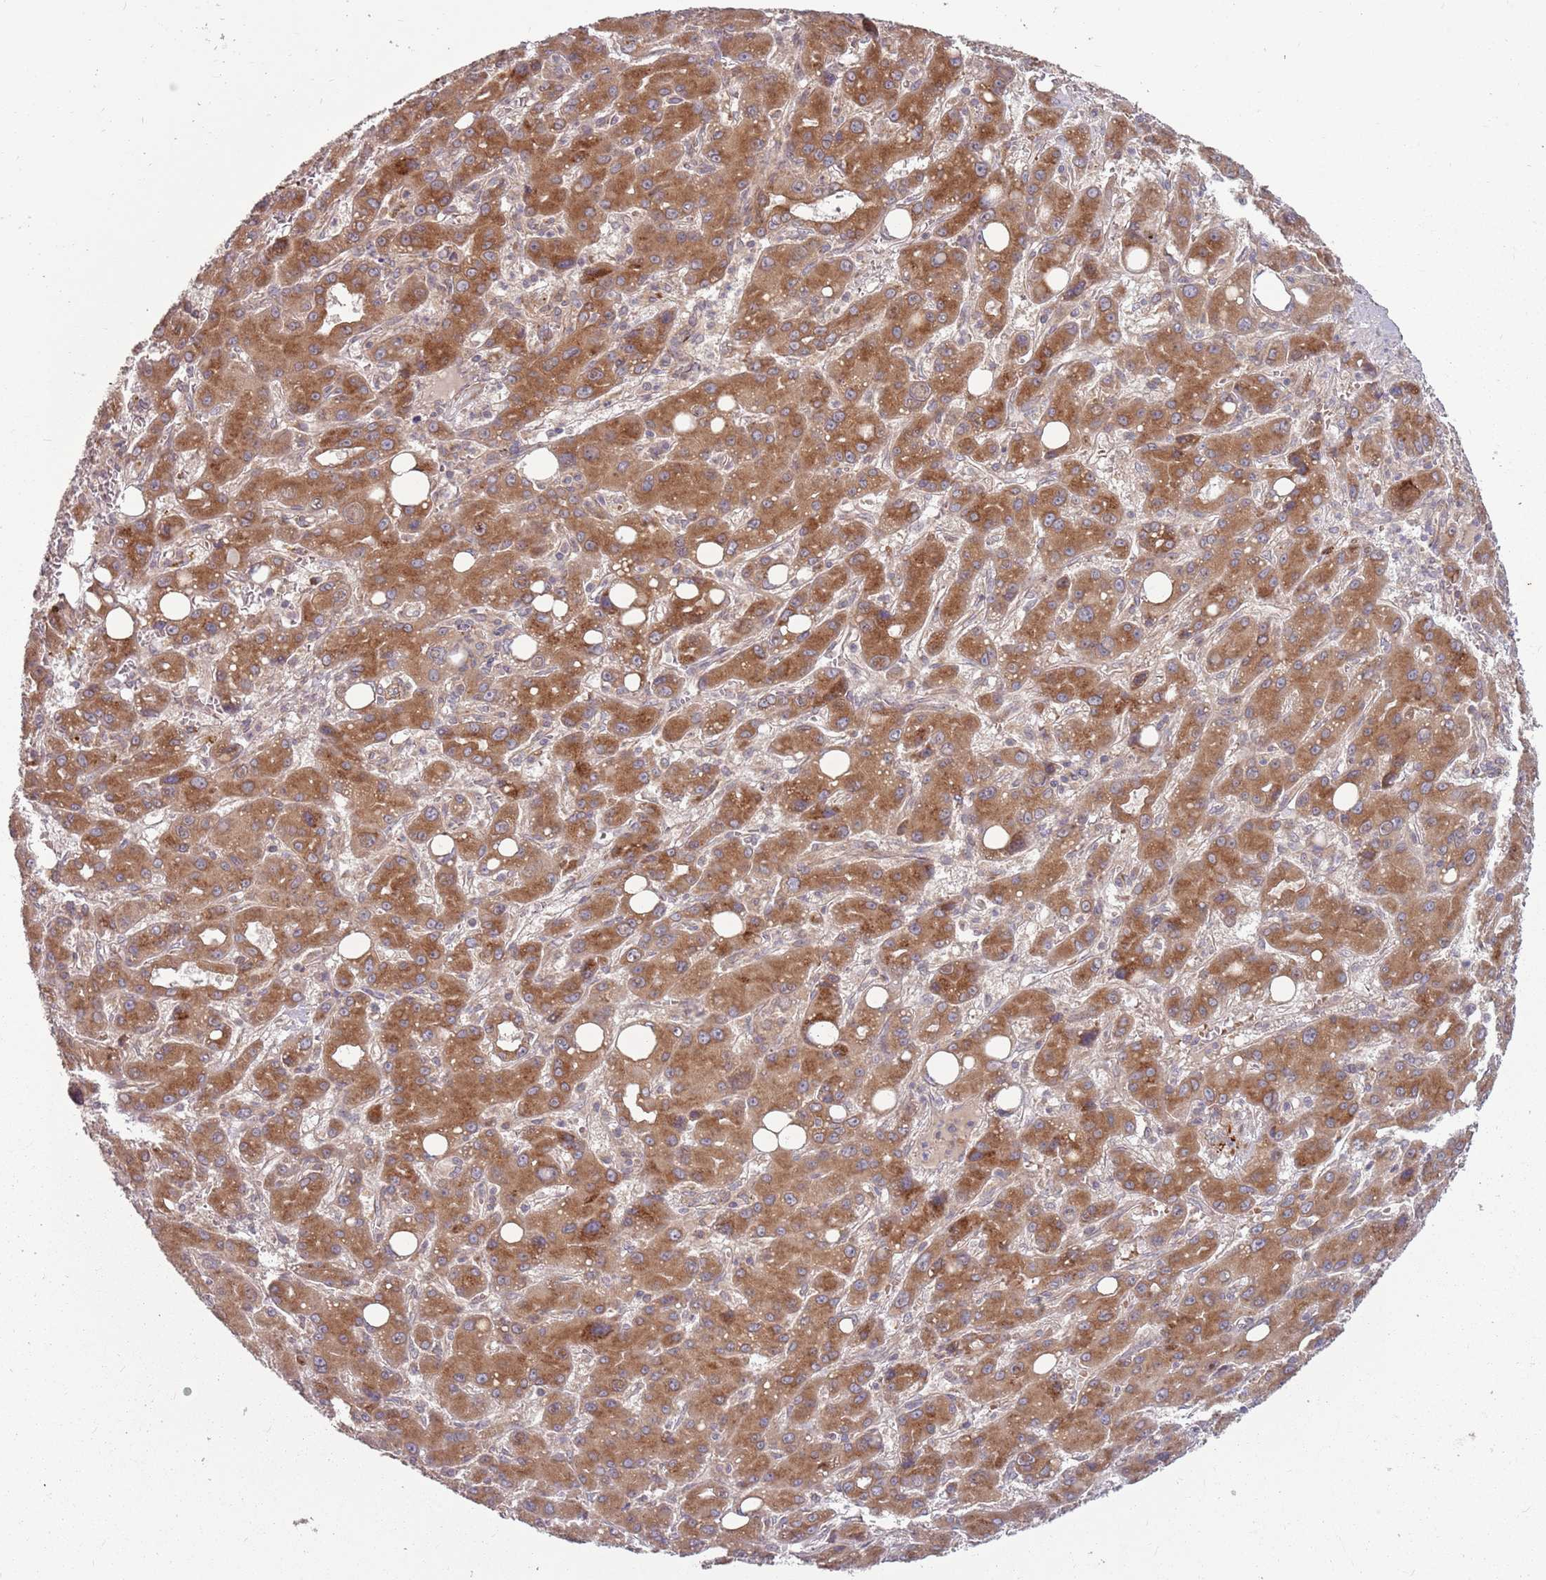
{"staining": {"intensity": "moderate", "quantity": ">75%", "location": "cytoplasmic/membranous"}, "tissue": "liver cancer", "cell_type": "Tumor cells", "image_type": "cancer", "snomed": [{"axis": "morphology", "description": "Carcinoma, Hepatocellular, NOS"}, {"axis": "topography", "description": "Liver"}], "caption": "High-power microscopy captured an IHC micrograph of liver cancer, revealing moderate cytoplasmic/membranous staining in about >75% of tumor cells. Using DAB (brown) and hematoxylin (blue) stains, captured at high magnification using brightfield microscopy.", "gene": "PLD6", "patient": {"sex": "male", "age": 55}}